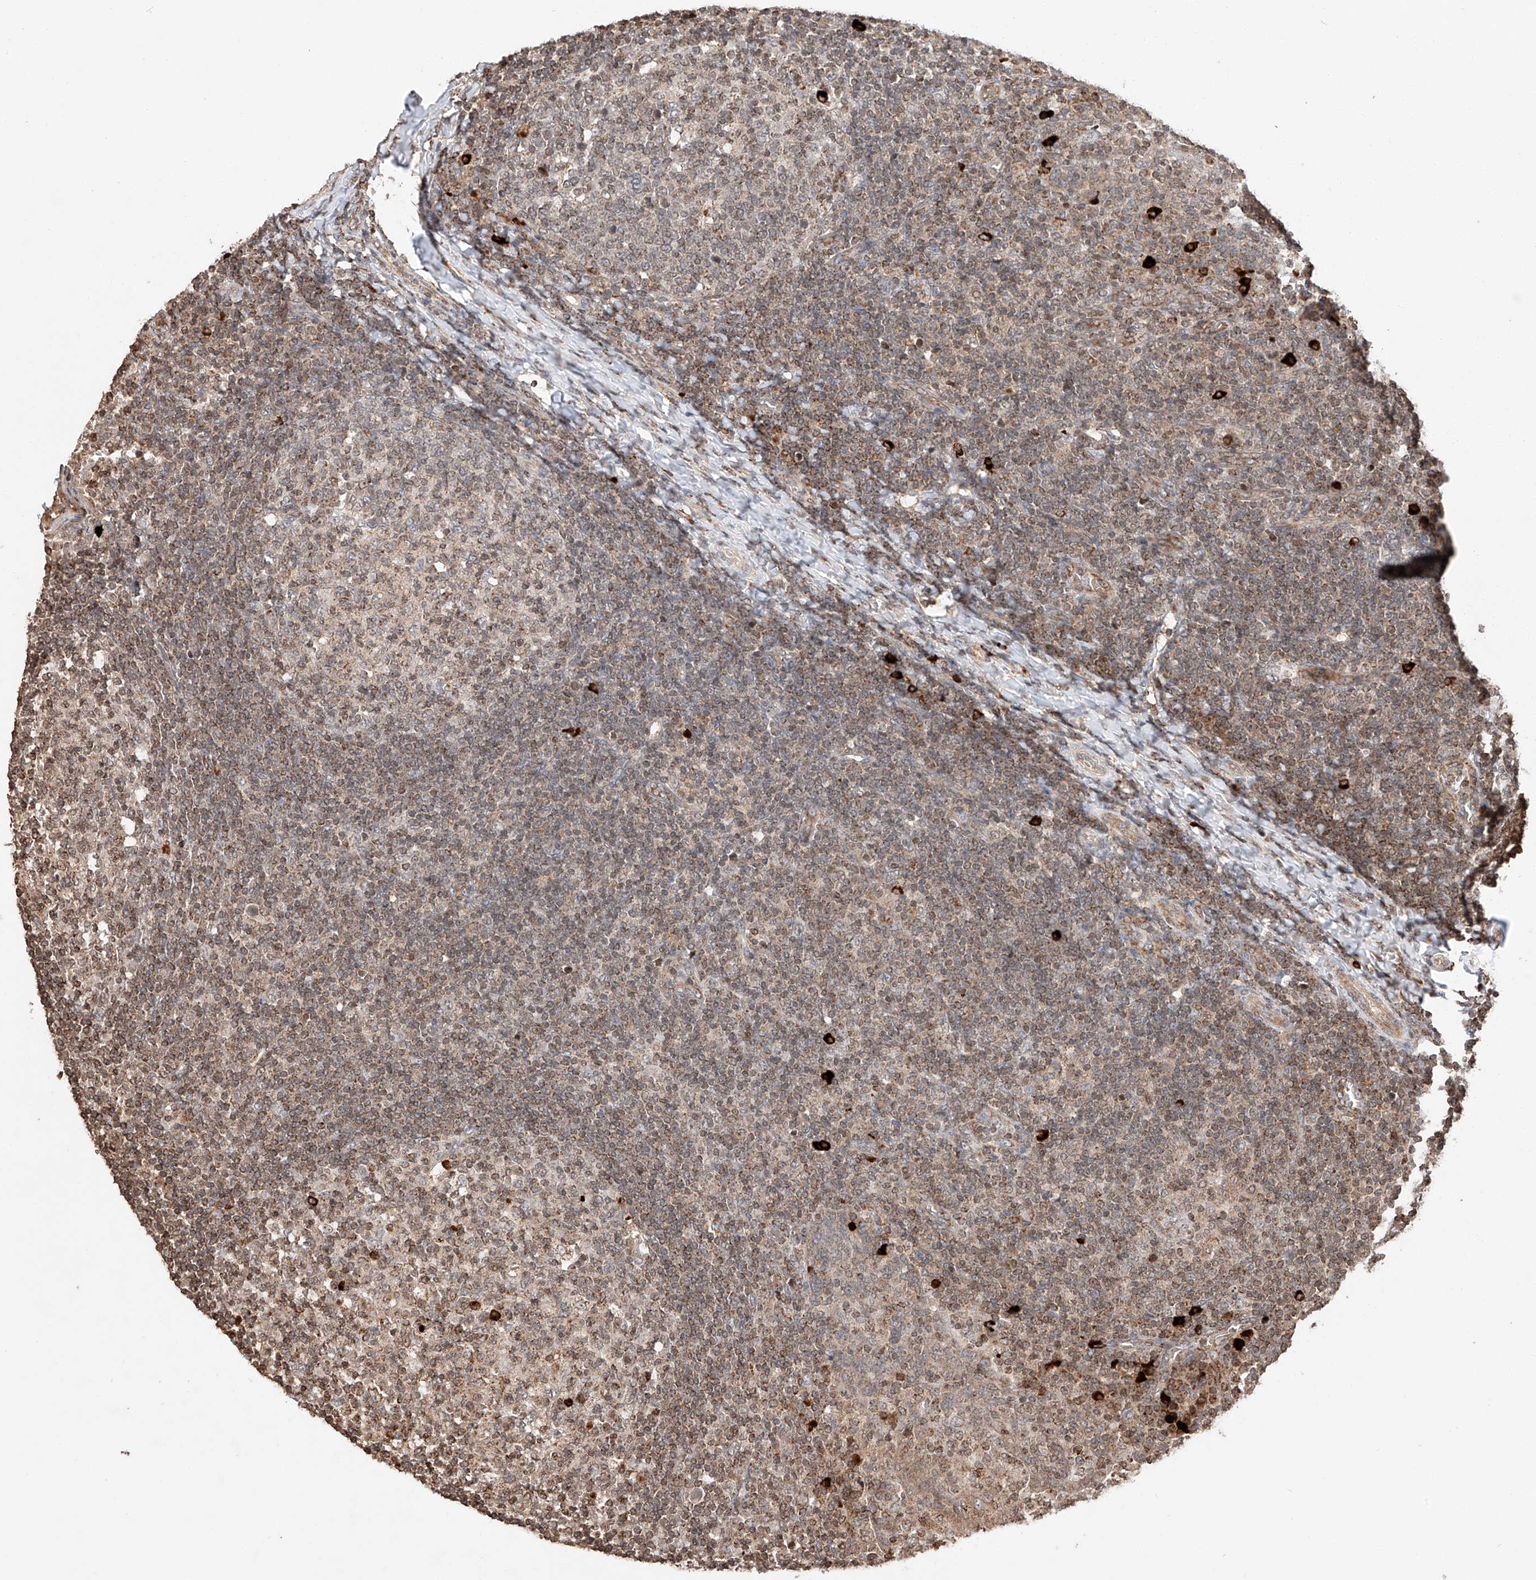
{"staining": {"intensity": "strong", "quantity": "<25%", "location": "cytoplasmic/membranous"}, "tissue": "tonsil", "cell_type": "Germinal center cells", "image_type": "normal", "snomed": [{"axis": "morphology", "description": "Normal tissue, NOS"}, {"axis": "topography", "description": "Tonsil"}], "caption": "Tonsil stained with a brown dye reveals strong cytoplasmic/membranous positive staining in approximately <25% of germinal center cells.", "gene": "ARHGAP33", "patient": {"sex": "female", "age": 19}}